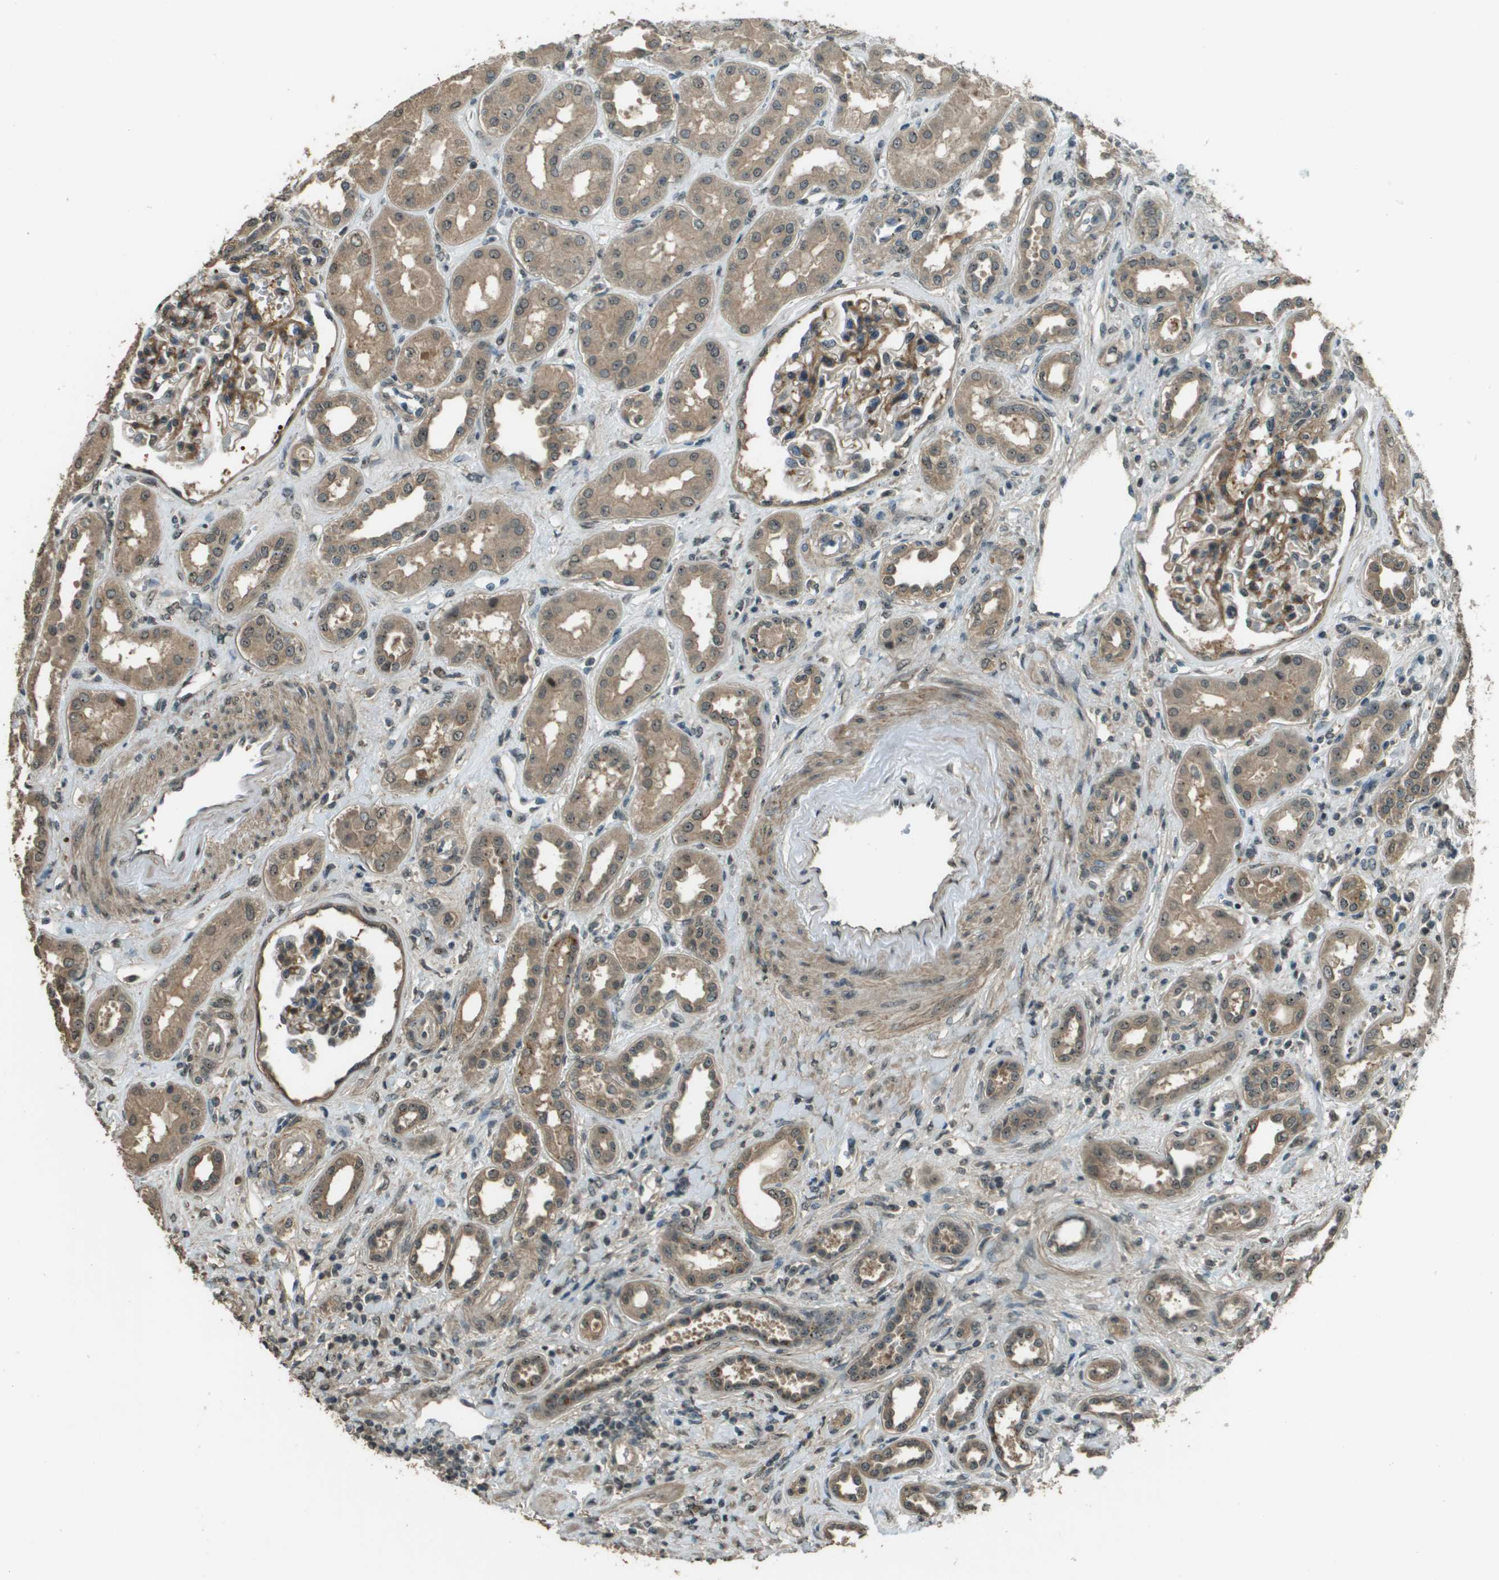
{"staining": {"intensity": "moderate", "quantity": "25%-75%", "location": "cytoplasmic/membranous"}, "tissue": "kidney", "cell_type": "Cells in glomeruli", "image_type": "normal", "snomed": [{"axis": "morphology", "description": "Normal tissue, NOS"}, {"axis": "topography", "description": "Kidney"}], "caption": "Normal kidney displays moderate cytoplasmic/membranous positivity in approximately 25%-75% of cells in glomeruli, visualized by immunohistochemistry. (DAB (3,3'-diaminobenzidine) IHC, brown staining for protein, blue staining for nuclei).", "gene": "SDC3", "patient": {"sex": "male", "age": 59}}